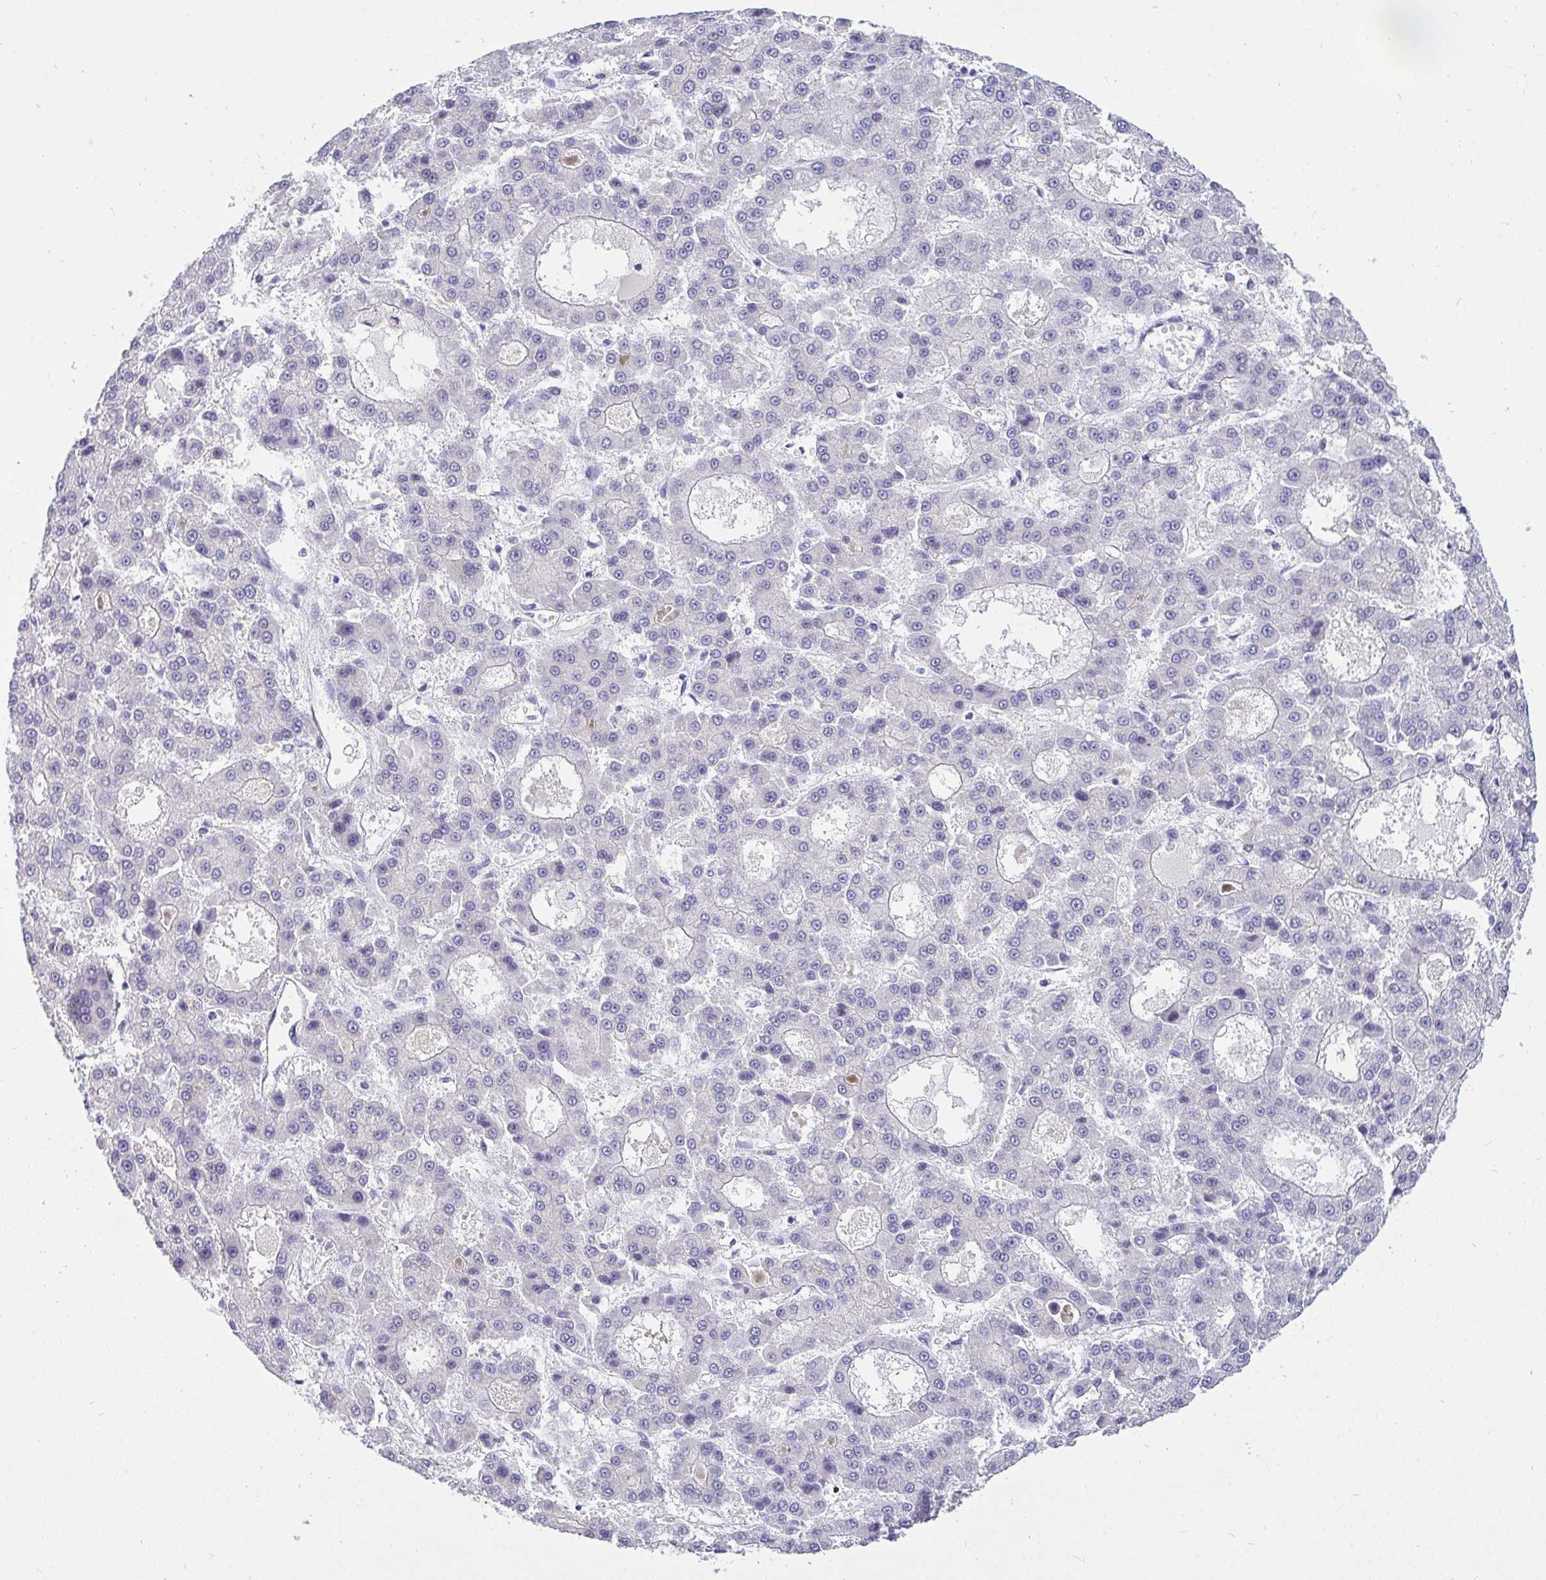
{"staining": {"intensity": "negative", "quantity": "none", "location": "none"}, "tissue": "liver cancer", "cell_type": "Tumor cells", "image_type": "cancer", "snomed": [{"axis": "morphology", "description": "Carcinoma, Hepatocellular, NOS"}, {"axis": "topography", "description": "Liver"}], "caption": "The immunohistochemistry image has no significant positivity in tumor cells of liver hepatocellular carcinoma tissue.", "gene": "VGLL3", "patient": {"sex": "male", "age": 70}}